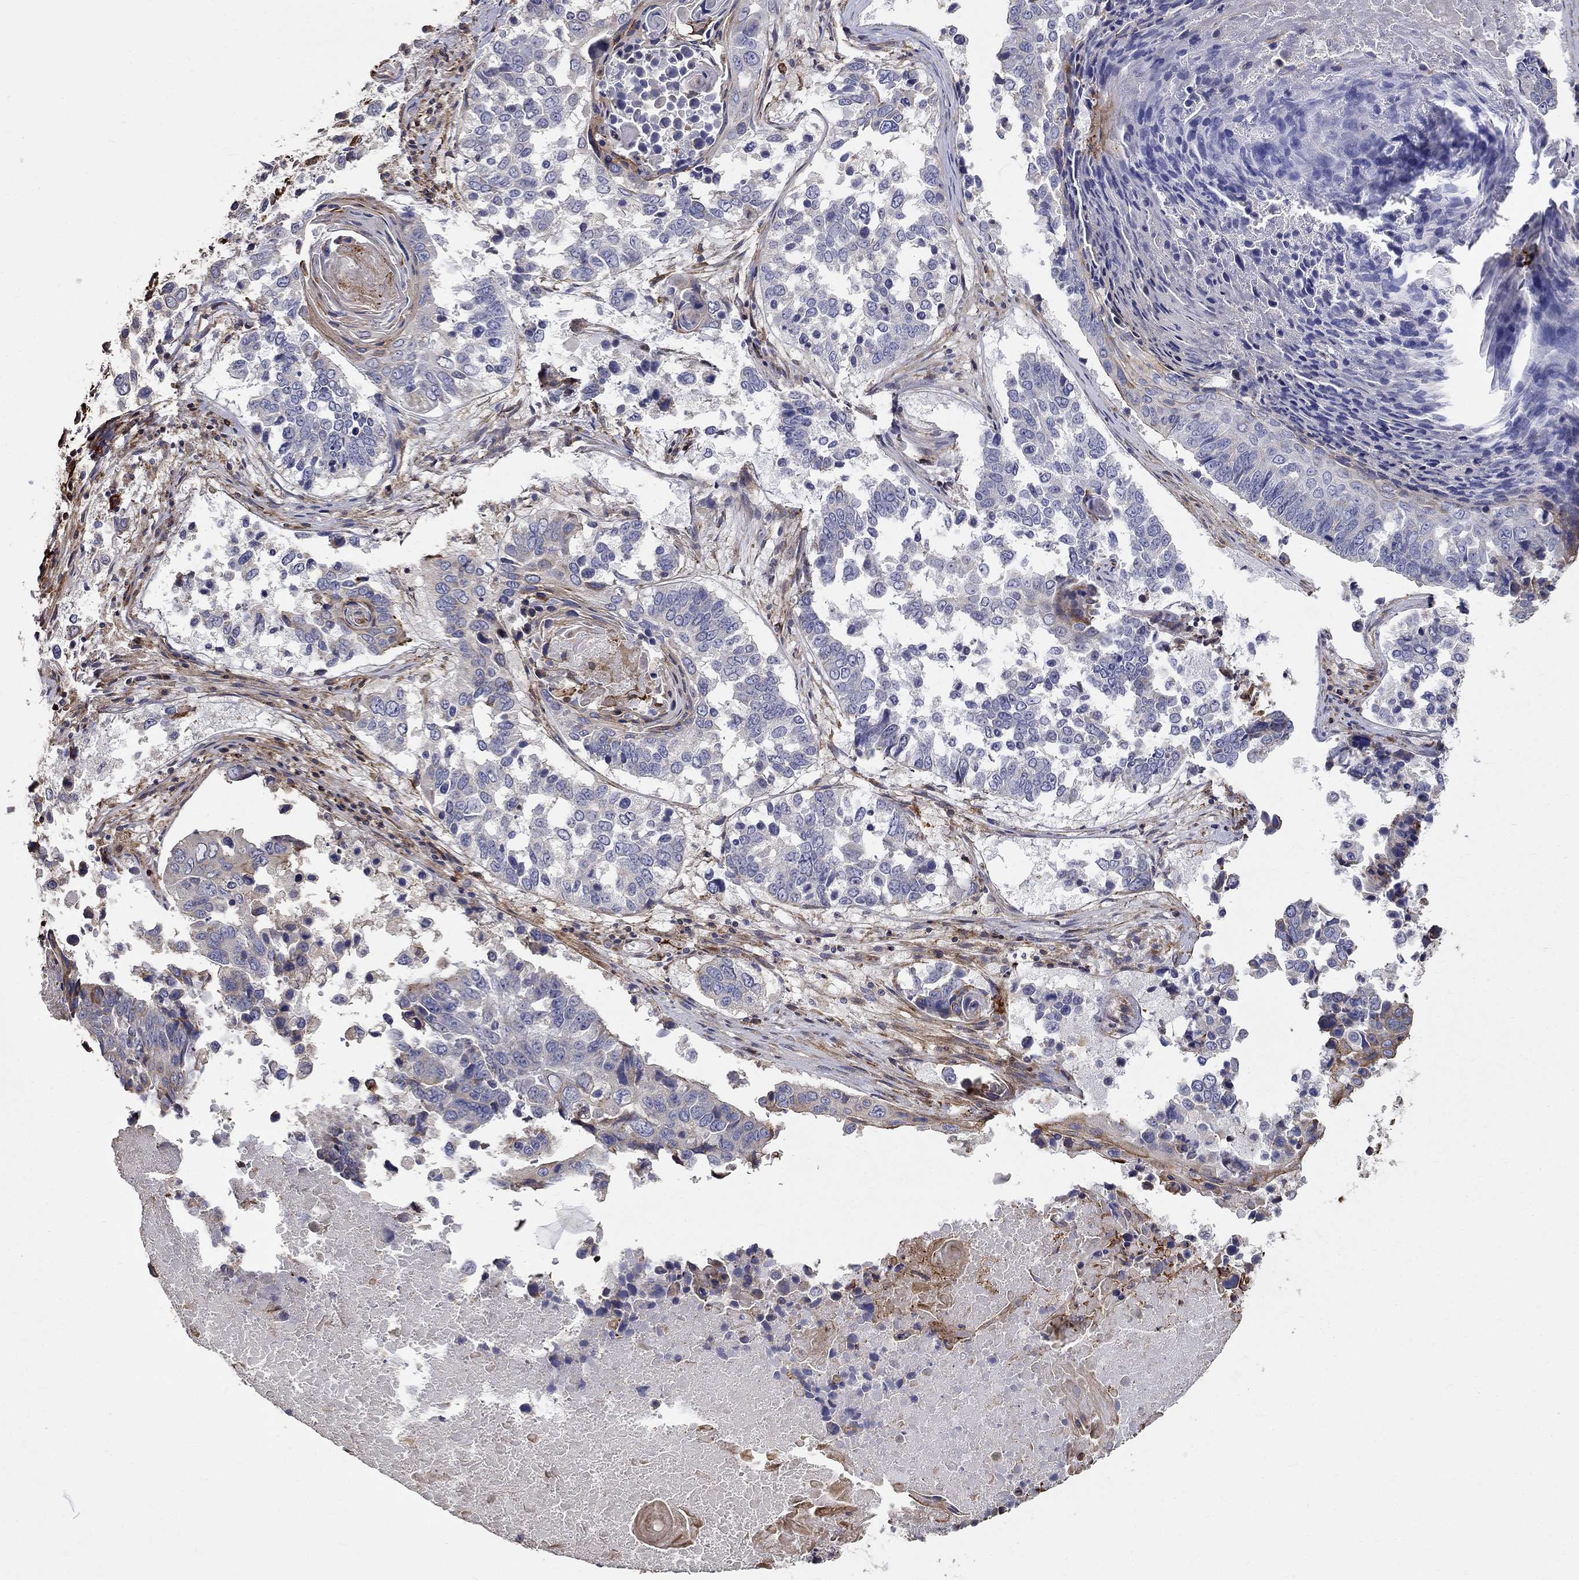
{"staining": {"intensity": "negative", "quantity": "none", "location": "none"}, "tissue": "lung cancer", "cell_type": "Tumor cells", "image_type": "cancer", "snomed": [{"axis": "morphology", "description": "Squamous cell carcinoma, NOS"}, {"axis": "topography", "description": "Lung"}], "caption": "This is an immunohistochemistry (IHC) photomicrograph of human lung squamous cell carcinoma. There is no staining in tumor cells.", "gene": "NPHP1", "patient": {"sex": "male", "age": 73}}